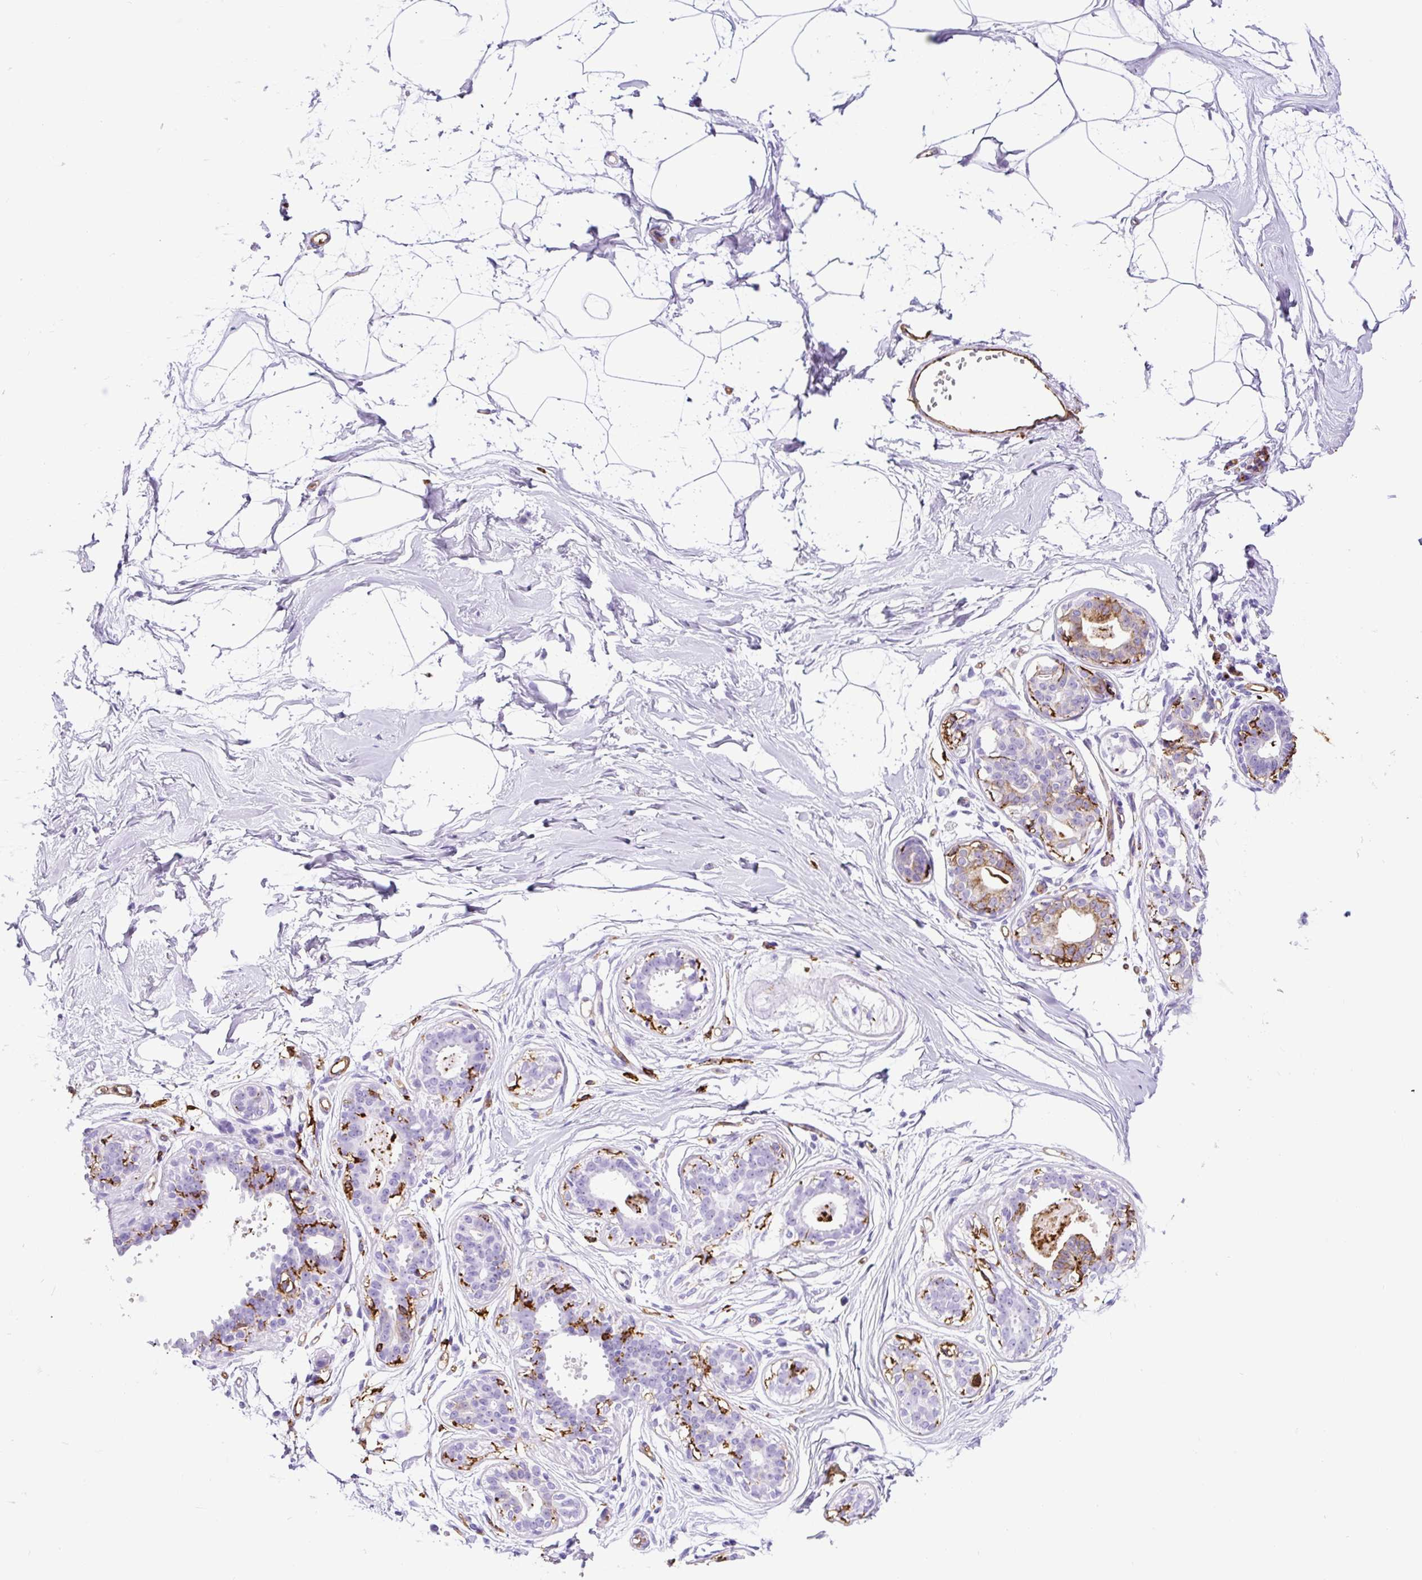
{"staining": {"intensity": "negative", "quantity": "none", "location": "none"}, "tissue": "breast", "cell_type": "Adipocytes", "image_type": "normal", "snomed": [{"axis": "morphology", "description": "Normal tissue, NOS"}, {"axis": "topography", "description": "Breast"}], "caption": "This histopathology image is of benign breast stained with IHC to label a protein in brown with the nuclei are counter-stained blue. There is no positivity in adipocytes. (IHC, brightfield microscopy, high magnification).", "gene": "HLA", "patient": {"sex": "female", "age": 45}}